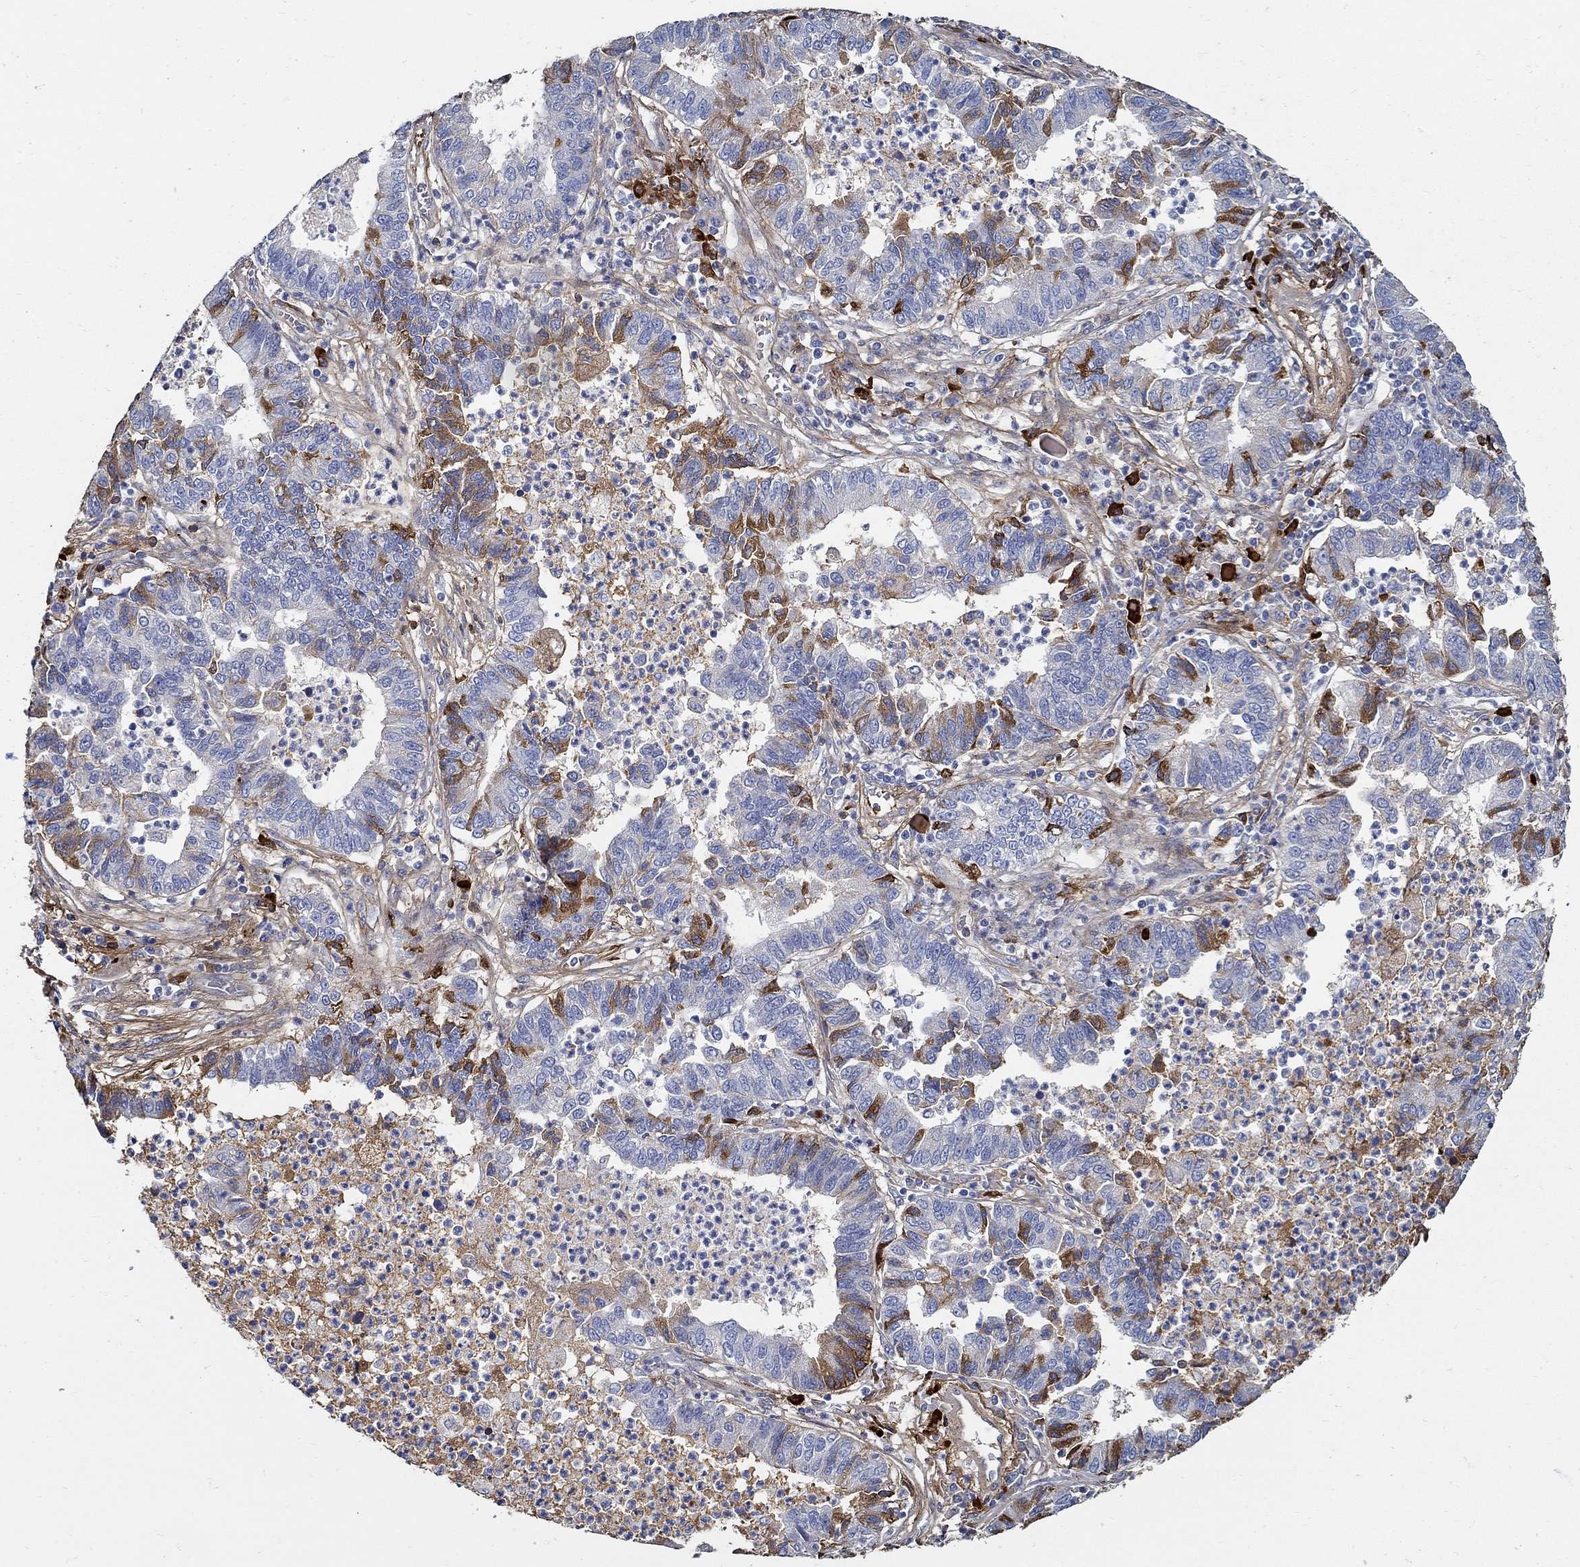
{"staining": {"intensity": "strong", "quantity": "<25%", "location": "cytoplasmic/membranous"}, "tissue": "lung cancer", "cell_type": "Tumor cells", "image_type": "cancer", "snomed": [{"axis": "morphology", "description": "Adenocarcinoma, NOS"}, {"axis": "topography", "description": "Lung"}], "caption": "About <25% of tumor cells in lung cancer demonstrate strong cytoplasmic/membranous protein positivity as visualized by brown immunohistochemical staining.", "gene": "TGFBI", "patient": {"sex": "female", "age": 57}}